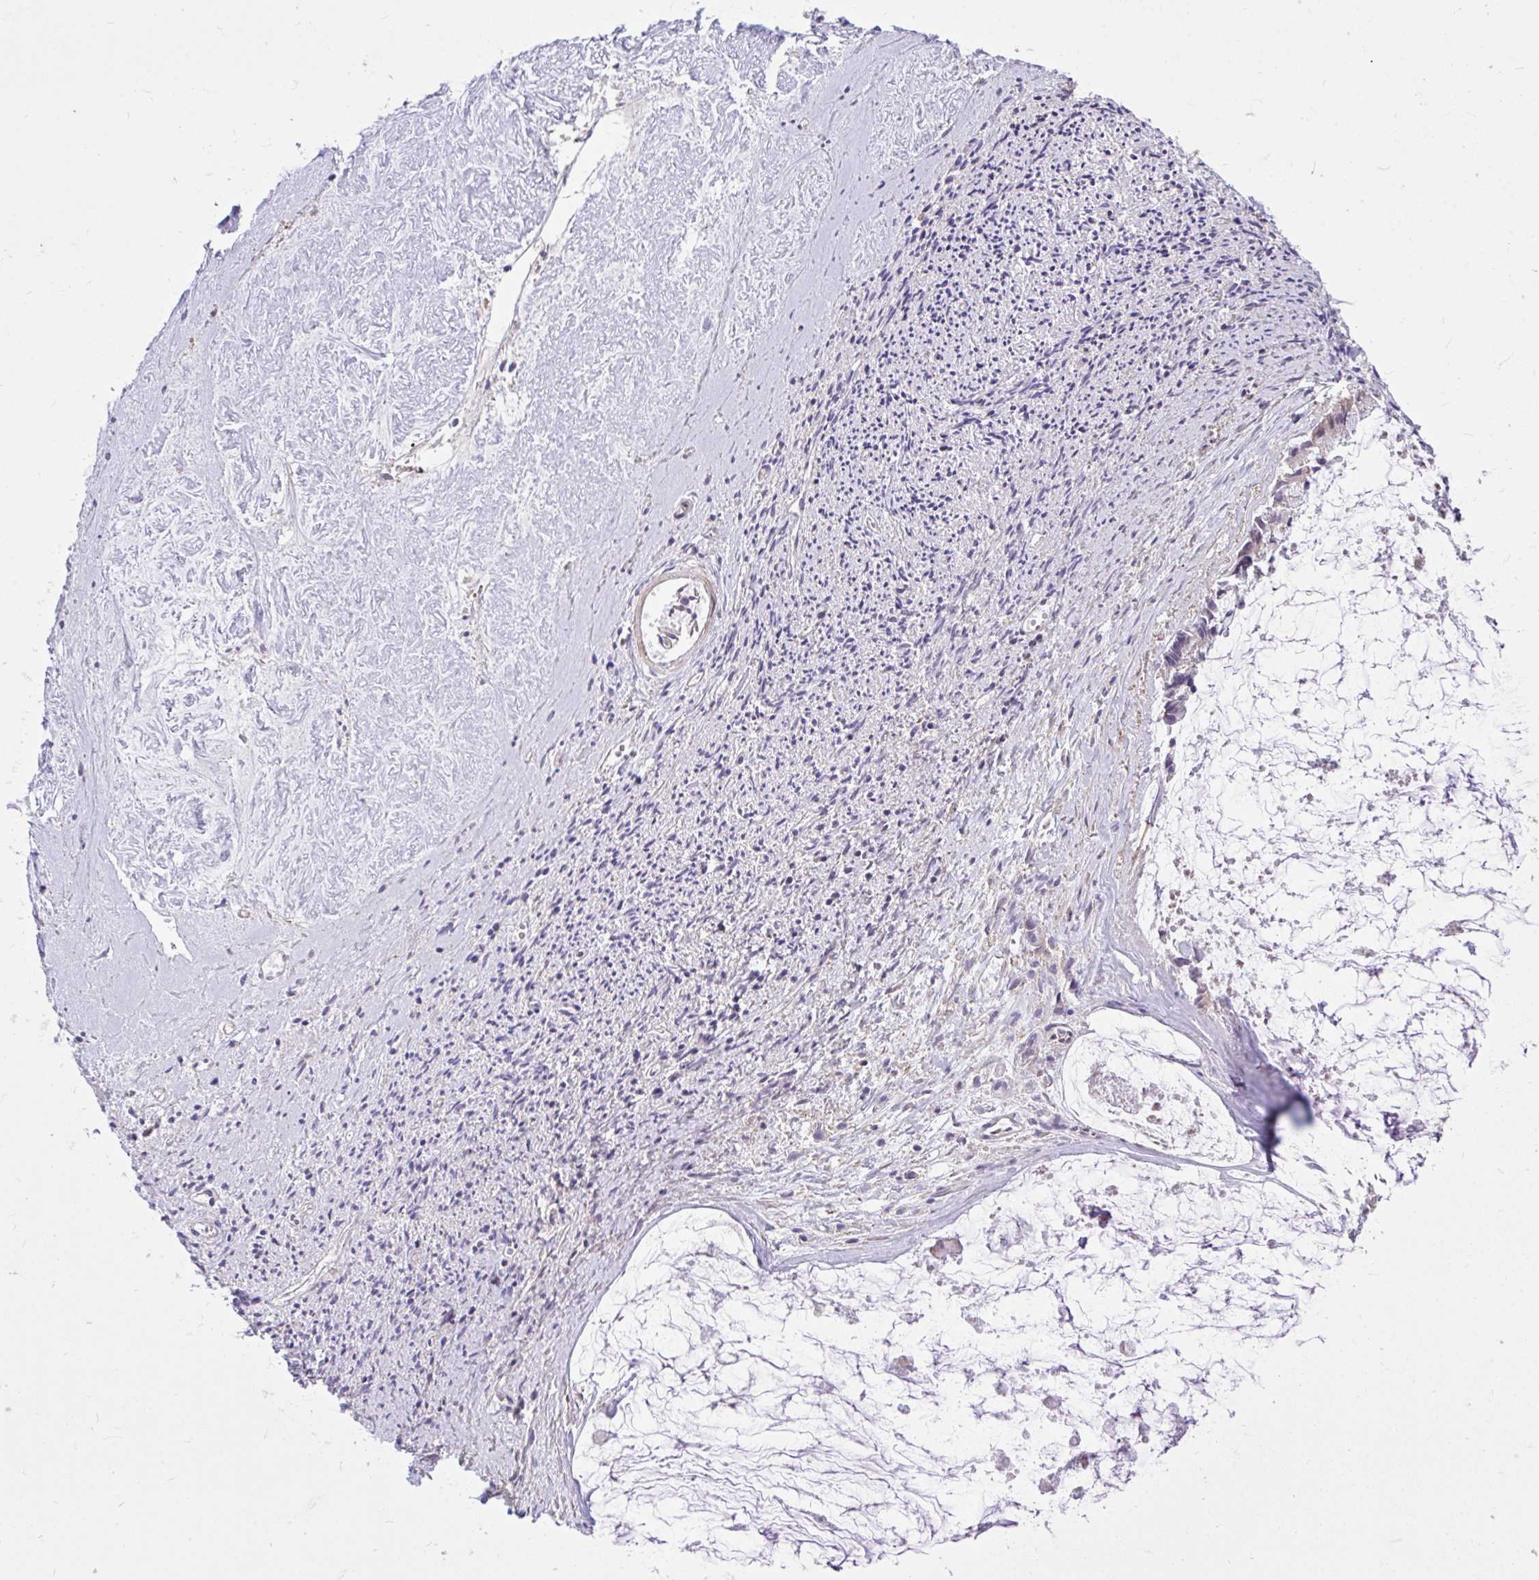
{"staining": {"intensity": "negative", "quantity": "none", "location": "none"}, "tissue": "ovarian cancer", "cell_type": "Tumor cells", "image_type": "cancer", "snomed": [{"axis": "morphology", "description": "Cystadenocarcinoma, mucinous, NOS"}, {"axis": "topography", "description": "Ovary"}], "caption": "Ovarian mucinous cystadenocarcinoma was stained to show a protein in brown. There is no significant staining in tumor cells.", "gene": "IGFL2", "patient": {"sex": "female", "age": 90}}